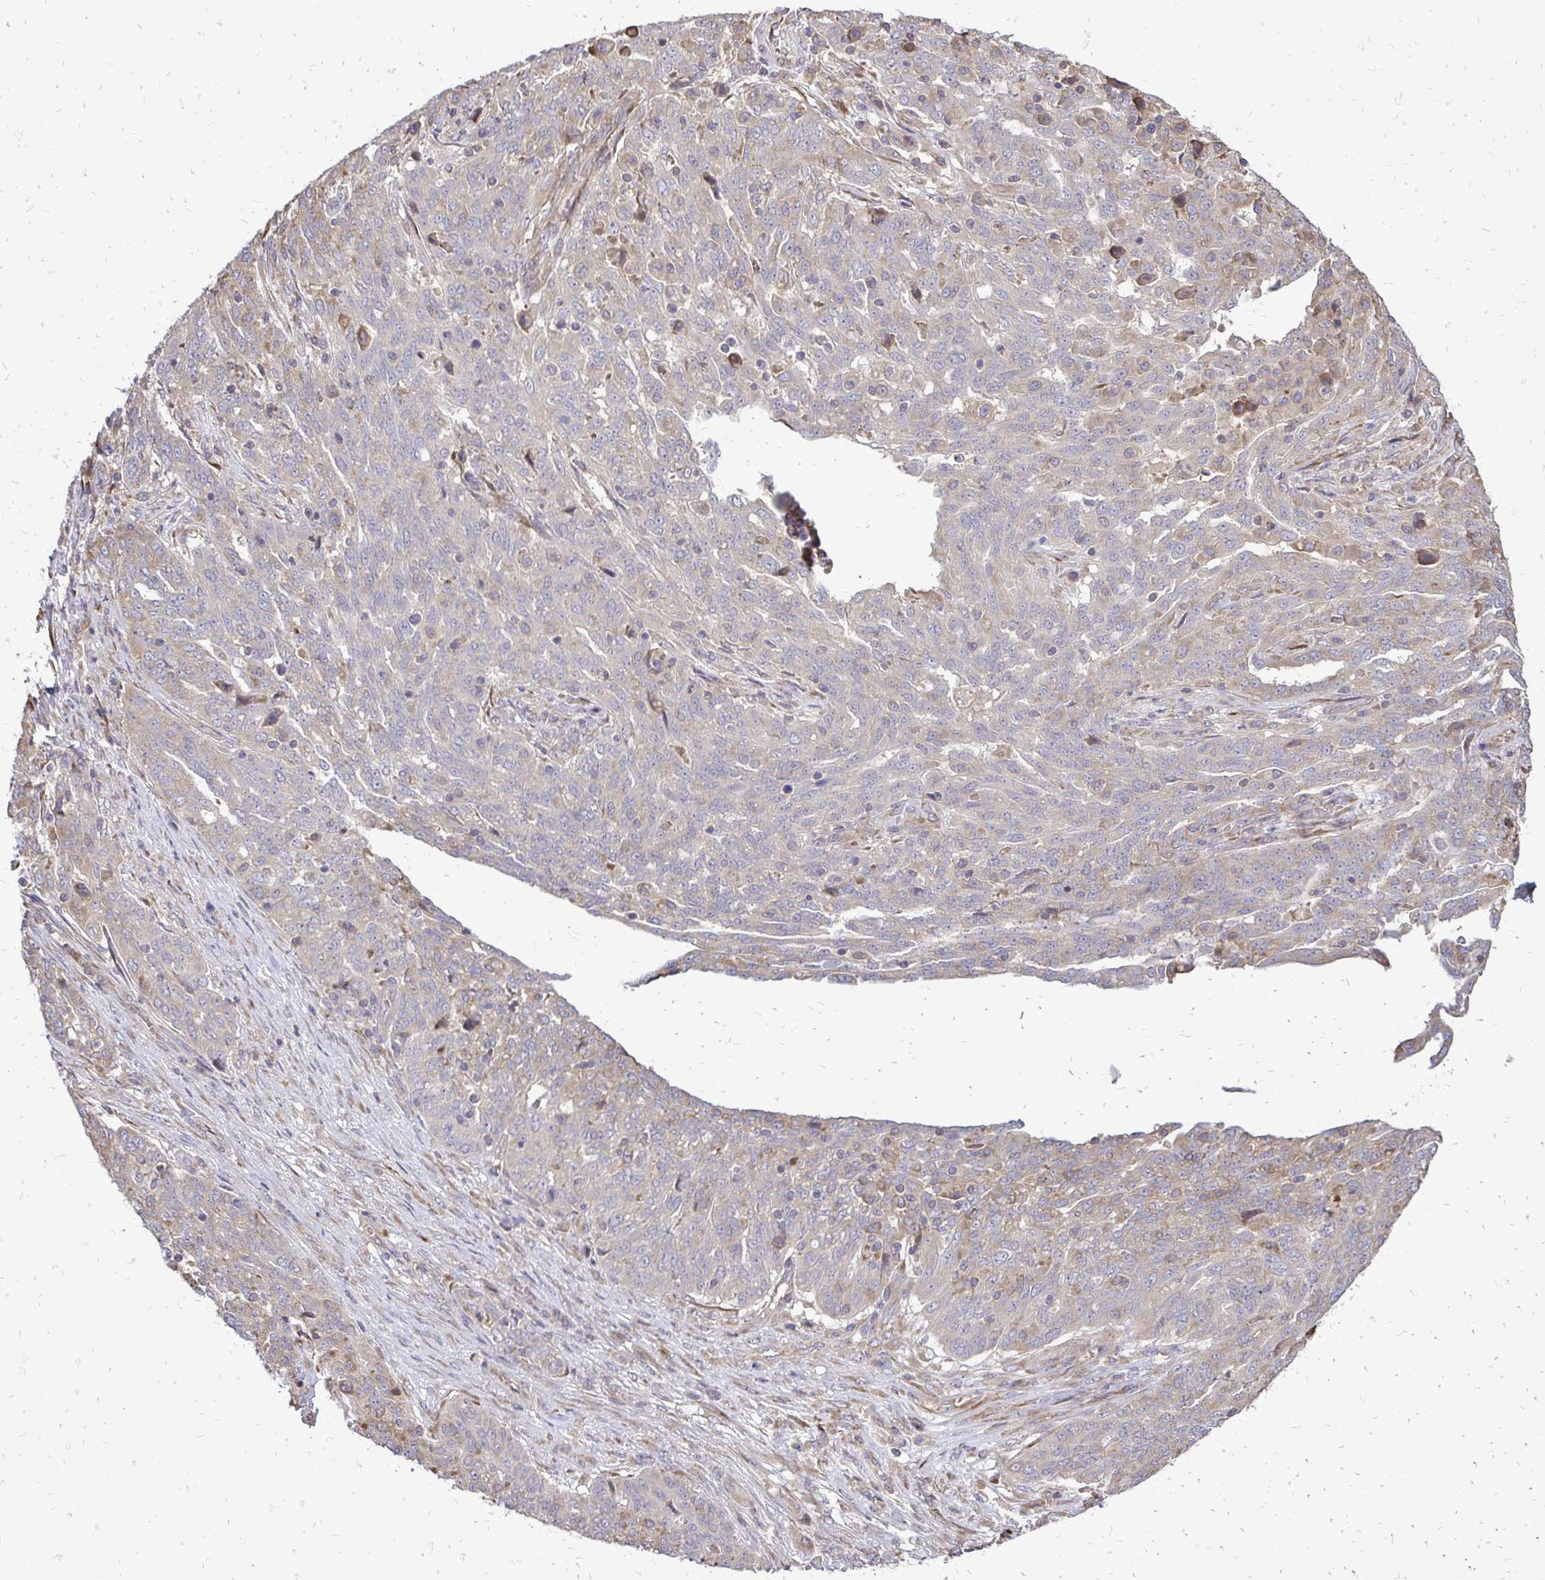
{"staining": {"intensity": "weak", "quantity": "25%-75%", "location": "cytoplasmic/membranous"}, "tissue": "ovarian cancer", "cell_type": "Tumor cells", "image_type": "cancer", "snomed": [{"axis": "morphology", "description": "Cystadenocarcinoma, serous, NOS"}, {"axis": "topography", "description": "Ovary"}], "caption": "Serous cystadenocarcinoma (ovarian) stained with DAB (3,3'-diaminobenzidine) immunohistochemistry (IHC) exhibits low levels of weak cytoplasmic/membranous staining in approximately 25%-75% of tumor cells.", "gene": "RPS3", "patient": {"sex": "female", "age": 67}}